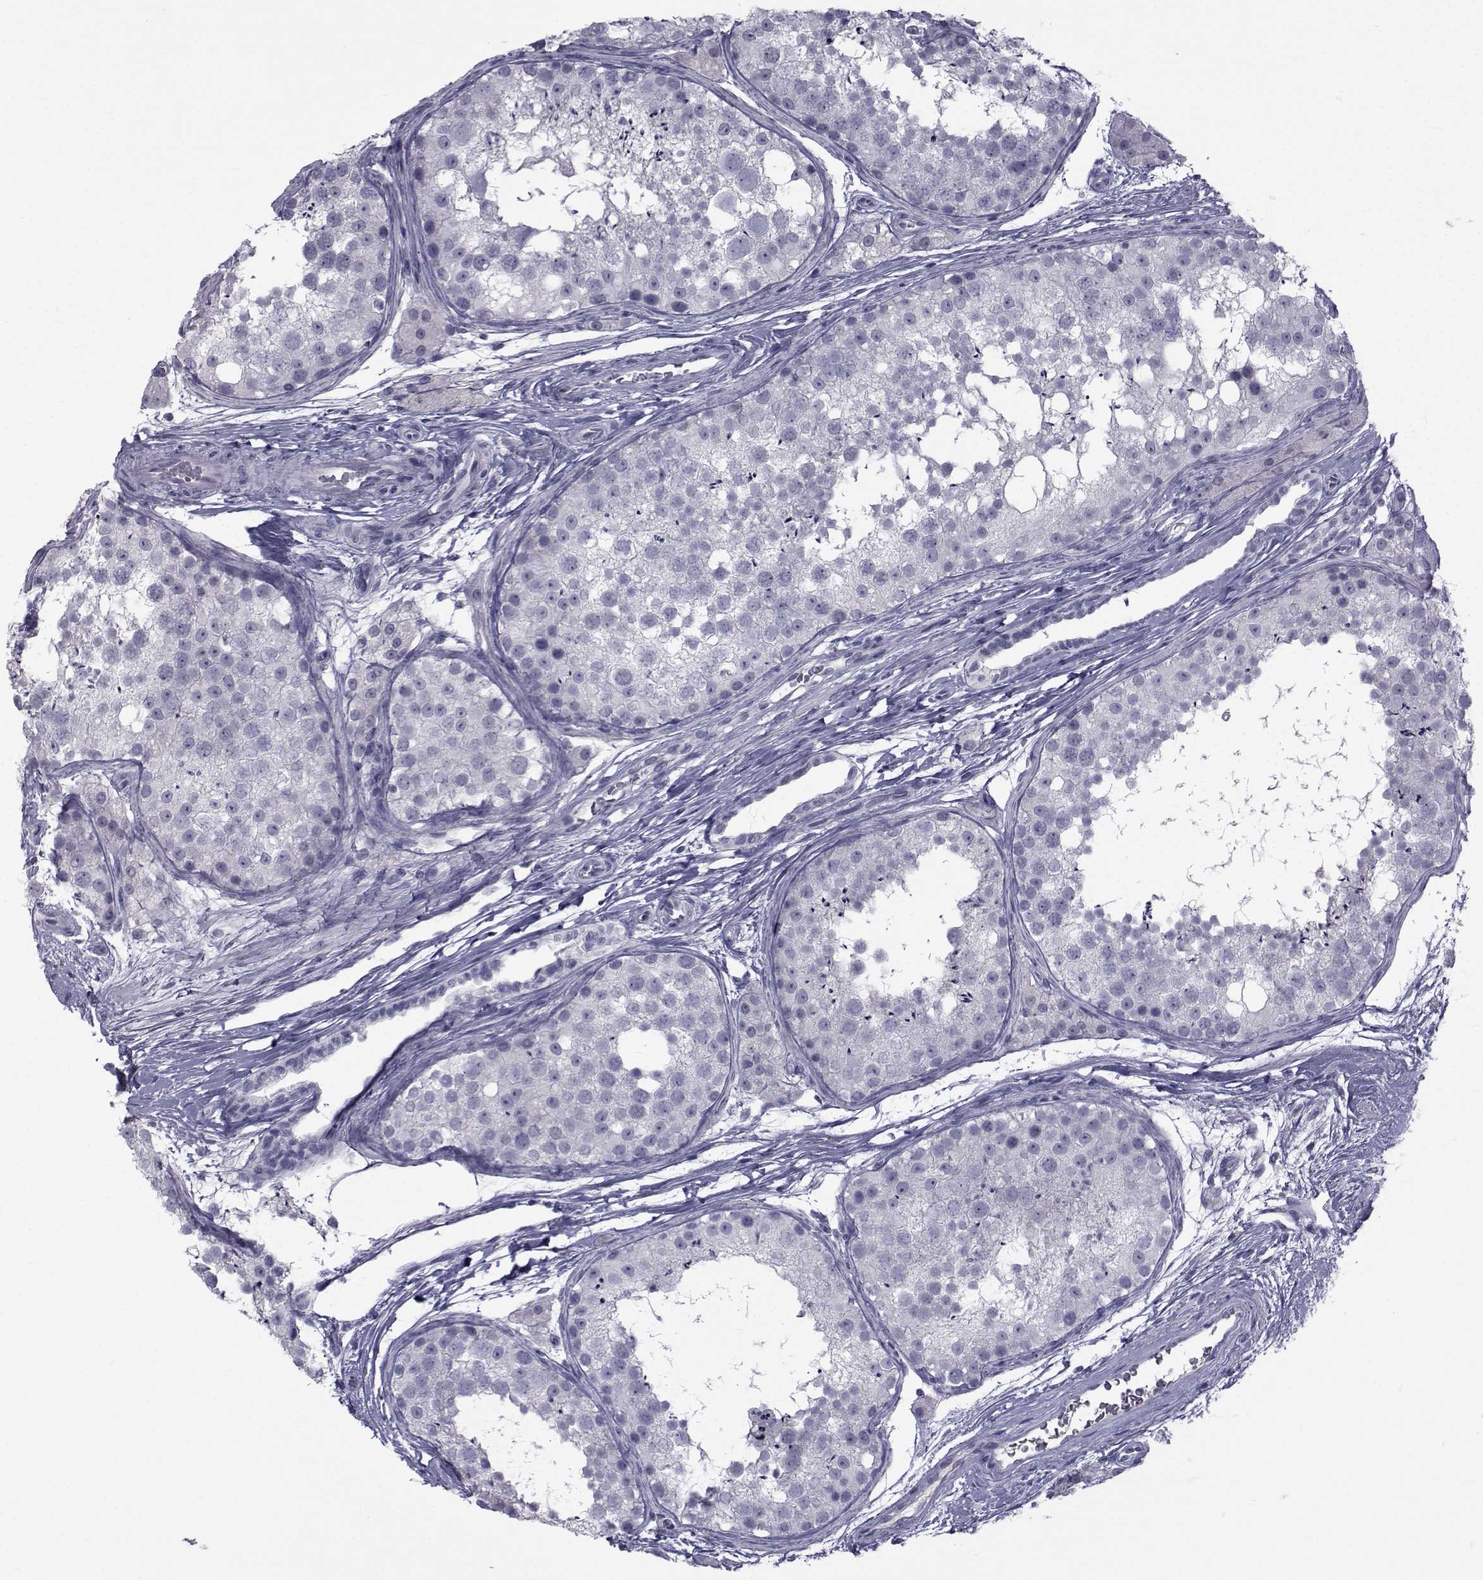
{"staining": {"intensity": "negative", "quantity": "none", "location": "none"}, "tissue": "testis", "cell_type": "Cells in seminiferous ducts", "image_type": "normal", "snomed": [{"axis": "morphology", "description": "Normal tissue, NOS"}, {"axis": "topography", "description": "Testis"}], "caption": "Human testis stained for a protein using immunohistochemistry (IHC) reveals no expression in cells in seminiferous ducts.", "gene": "PAX2", "patient": {"sex": "male", "age": 41}}